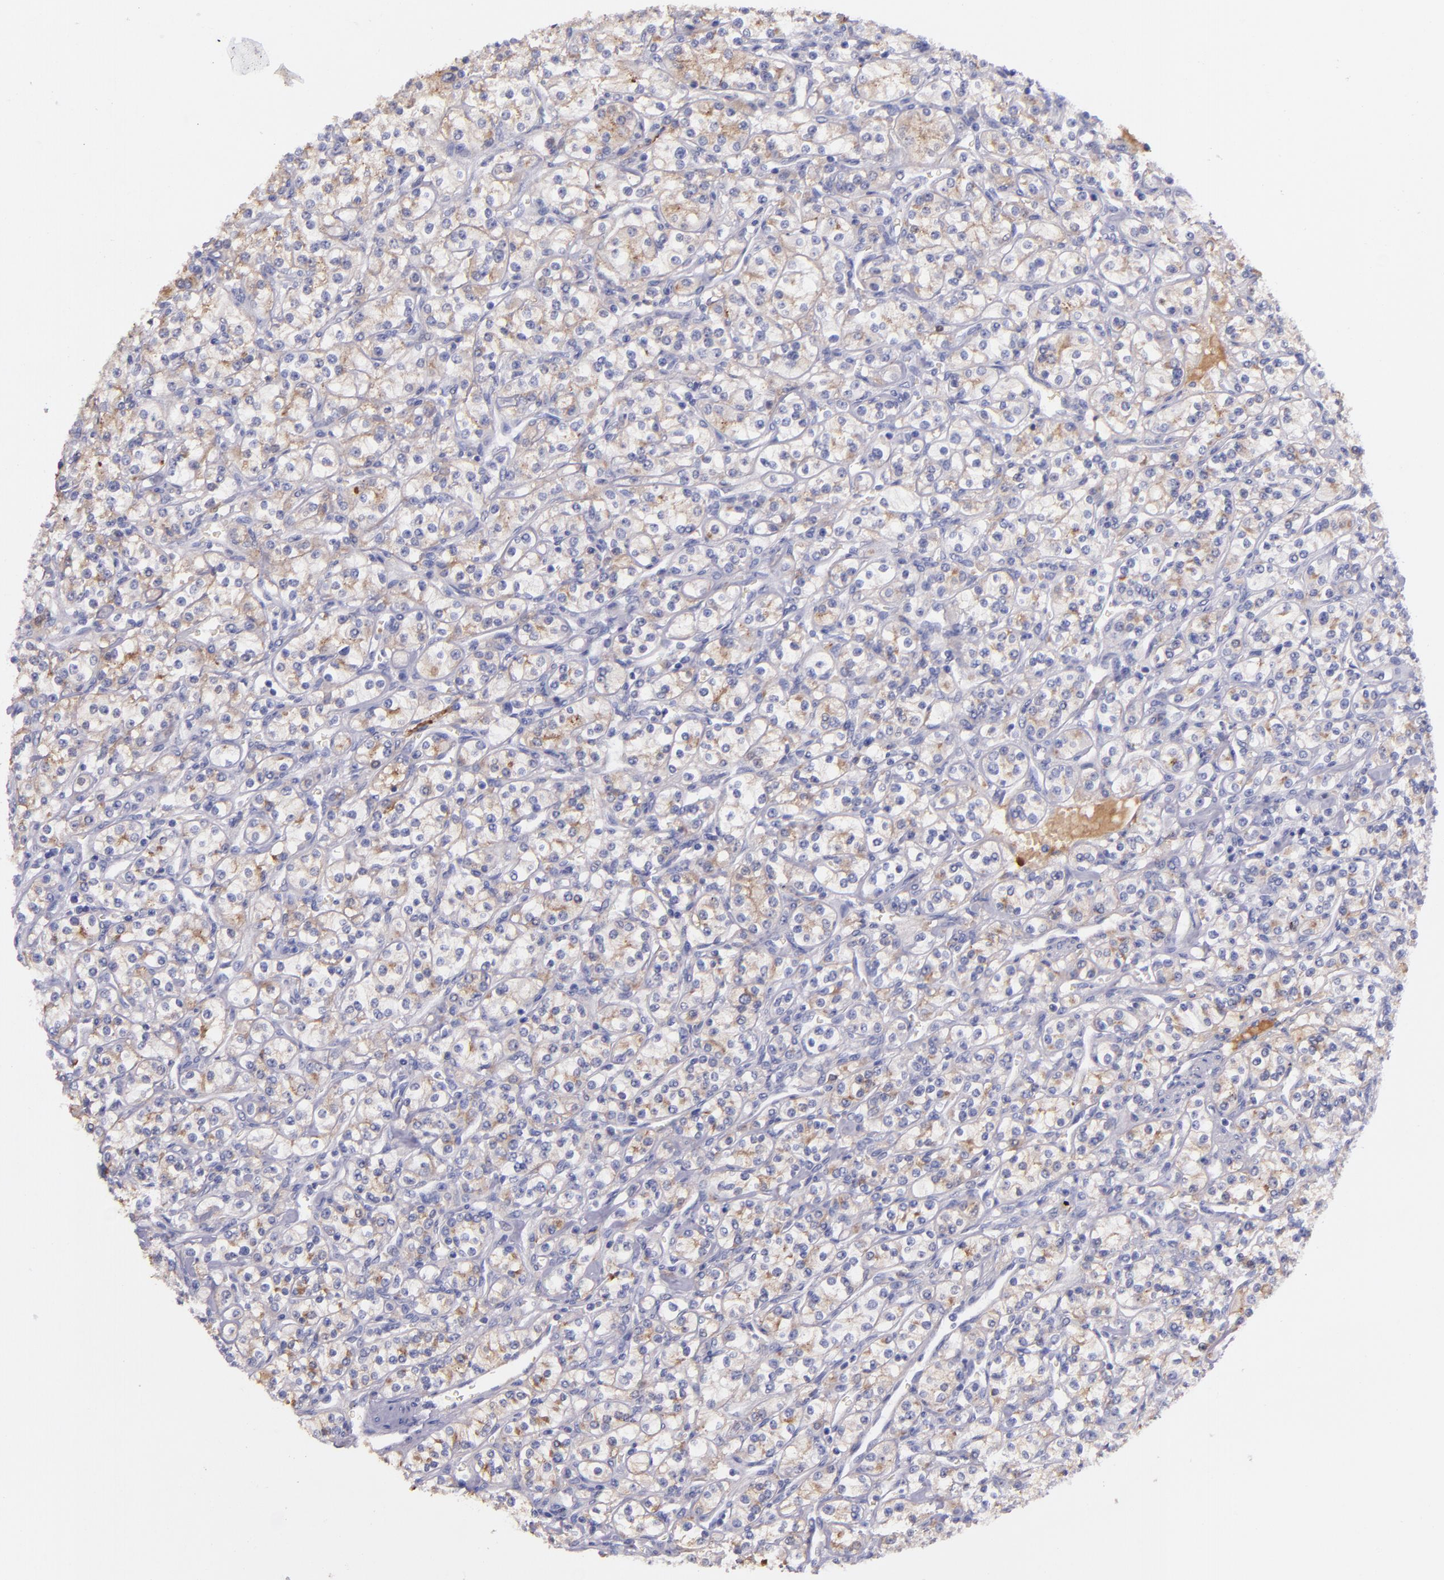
{"staining": {"intensity": "weak", "quantity": ">75%", "location": "cytoplasmic/membranous"}, "tissue": "renal cancer", "cell_type": "Tumor cells", "image_type": "cancer", "snomed": [{"axis": "morphology", "description": "Adenocarcinoma, NOS"}, {"axis": "topography", "description": "Kidney"}], "caption": "DAB (3,3'-diaminobenzidine) immunohistochemical staining of human renal cancer demonstrates weak cytoplasmic/membranous protein staining in about >75% of tumor cells.", "gene": "KNG1", "patient": {"sex": "male", "age": 77}}